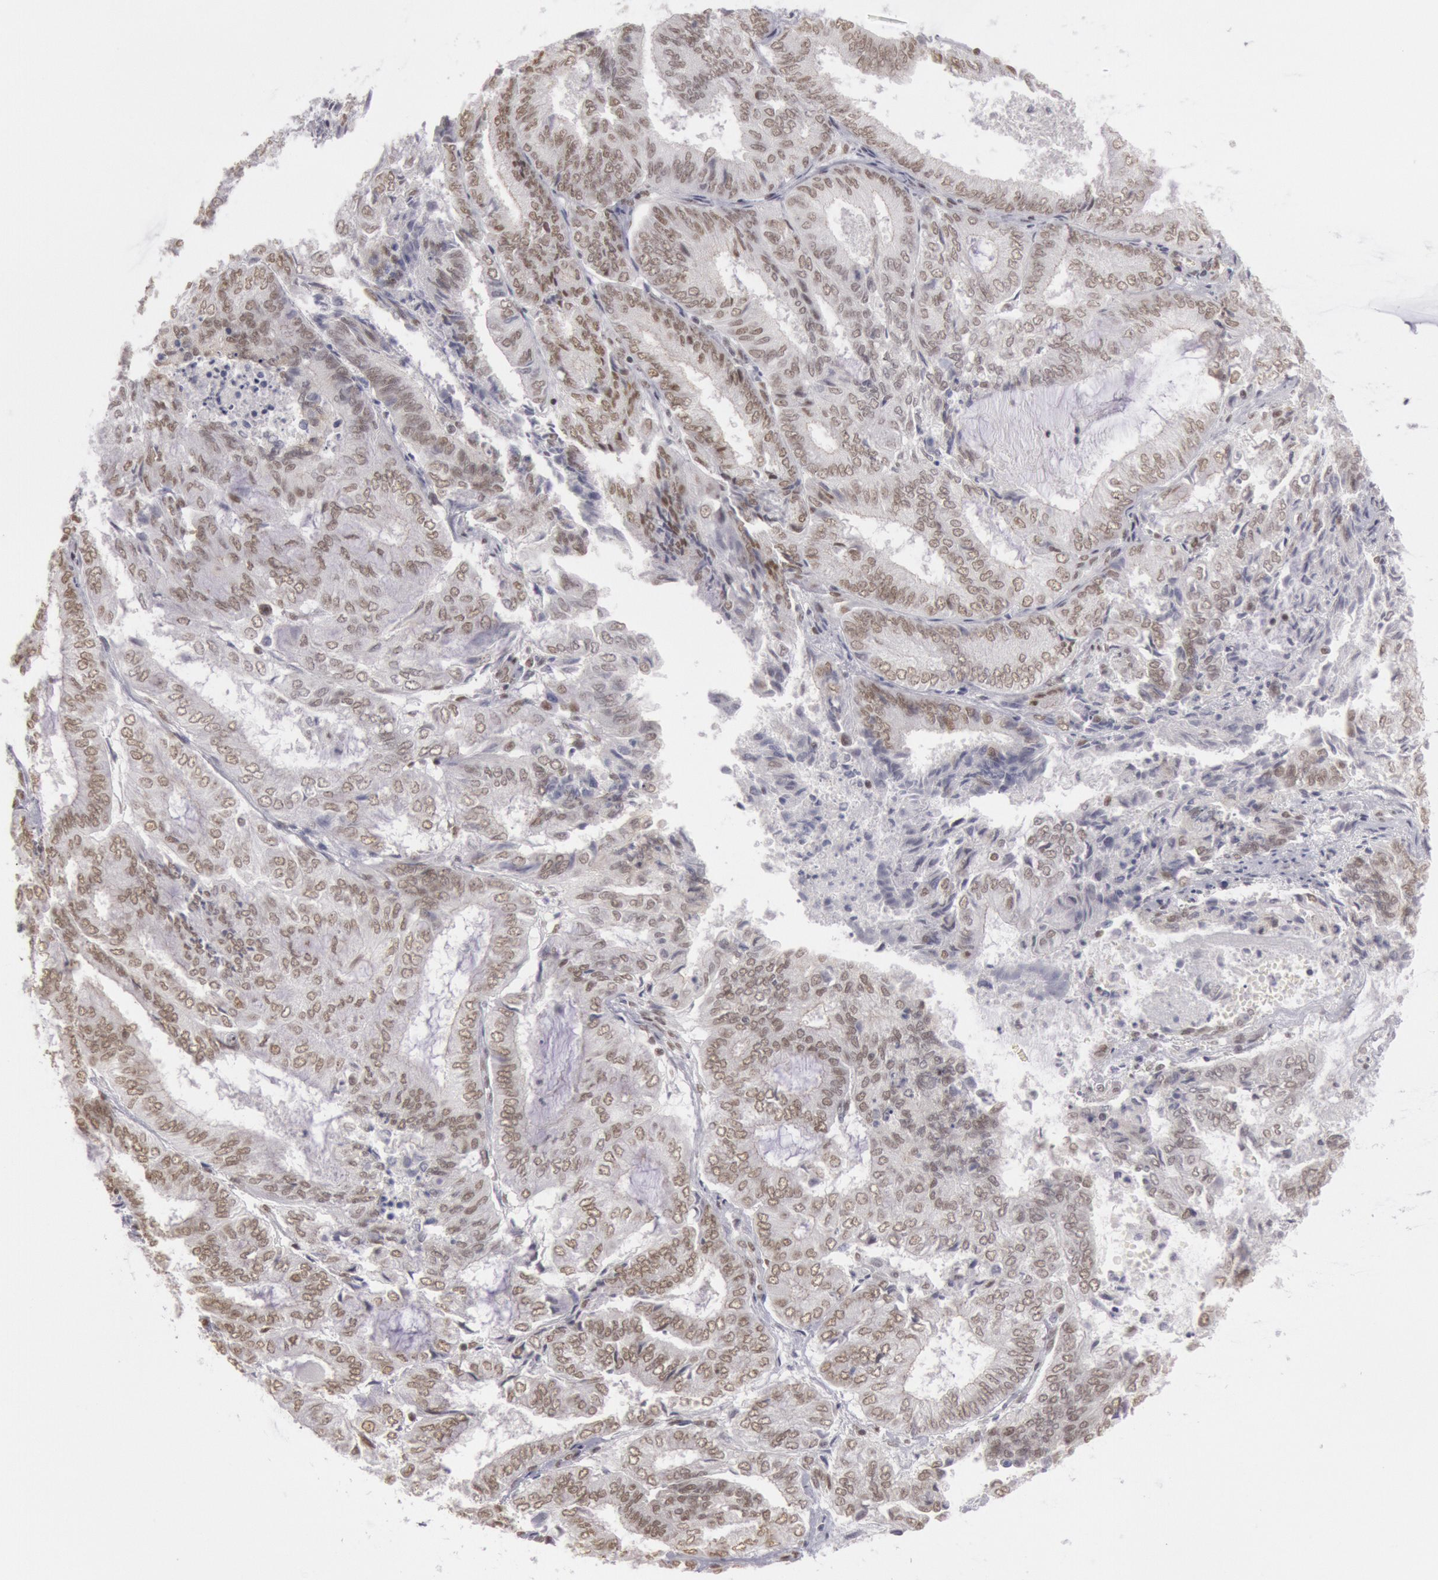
{"staining": {"intensity": "moderate", "quantity": "25%-75%", "location": "nuclear"}, "tissue": "endometrial cancer", "cell_type": "Tumor cells", "image_type": "cancer", "snomed": [{"axis": "morphology", "description": "Adenocarcinoma, NOS"}, {"axis": "topography", "description": "Endometrium"}], "caption": "Tumor cells demonstrate moderate nuclear staining in approximately 25%-75% of cells in endometrial adenocarcinoma.", "gene": "ESS2", "patient": {"sex": "female", "age": 59}}